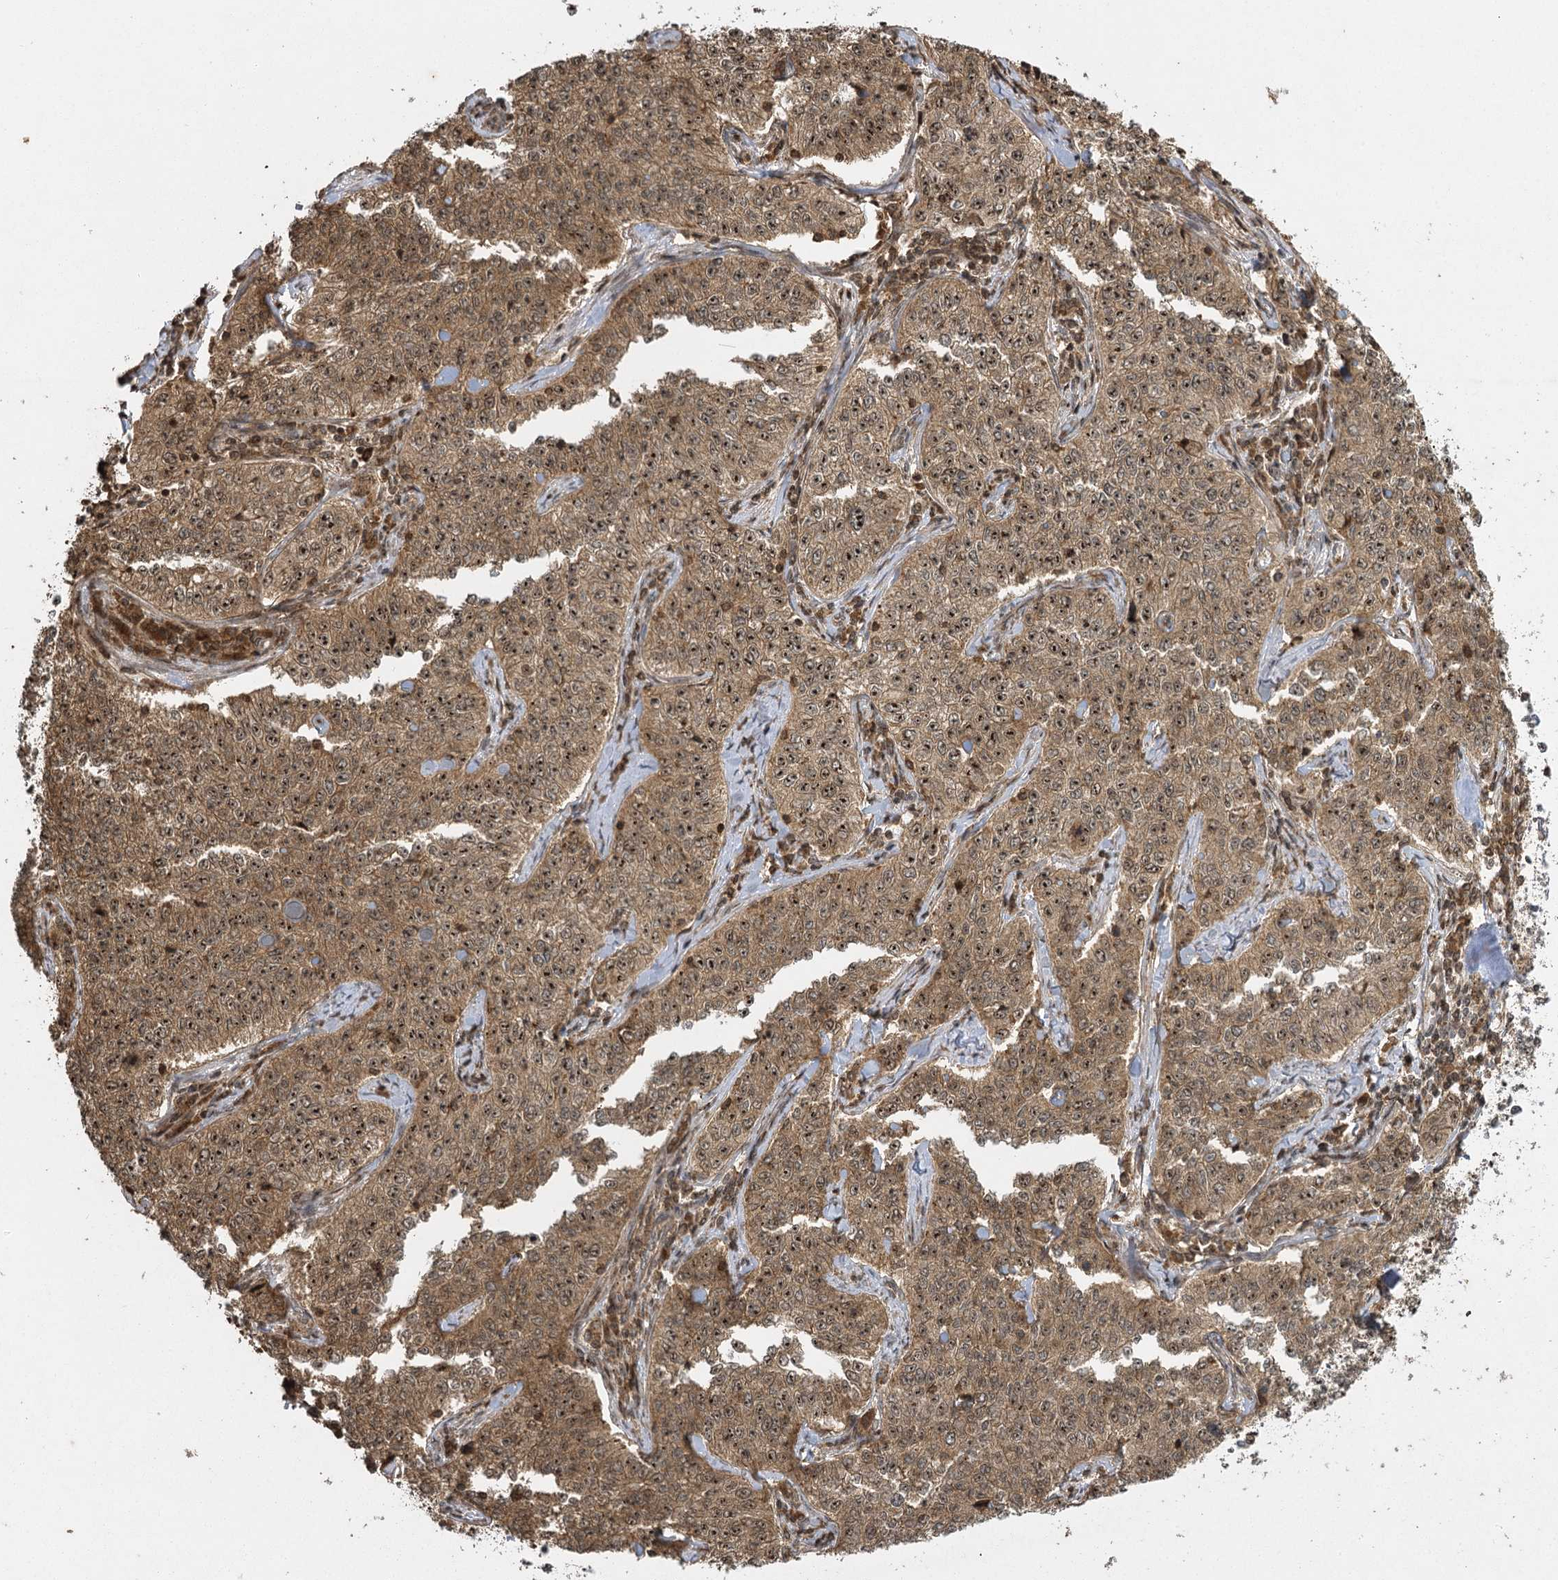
{"staining": {"intensity": "moderate", "quantity": ">75%", "location": "cytoplasmic/membranous,nuclear"}, "tissue": "cervical cancer", "cell_type": "Tumor cells", "image_type": "cancer", "snomed": [{"axis": "morphology", "description": "Squamous cell carcinoma, NOS"}, {"axis": "topography", "description": "Cervix"}], "caption": "Moderate cytoplasmic/membranous and nuclear protein expression is present in approximately >75% of tumor cells in cervical cancer.", "gene": "IL11RA", "patient": {"sex": "female", "age": 35}}